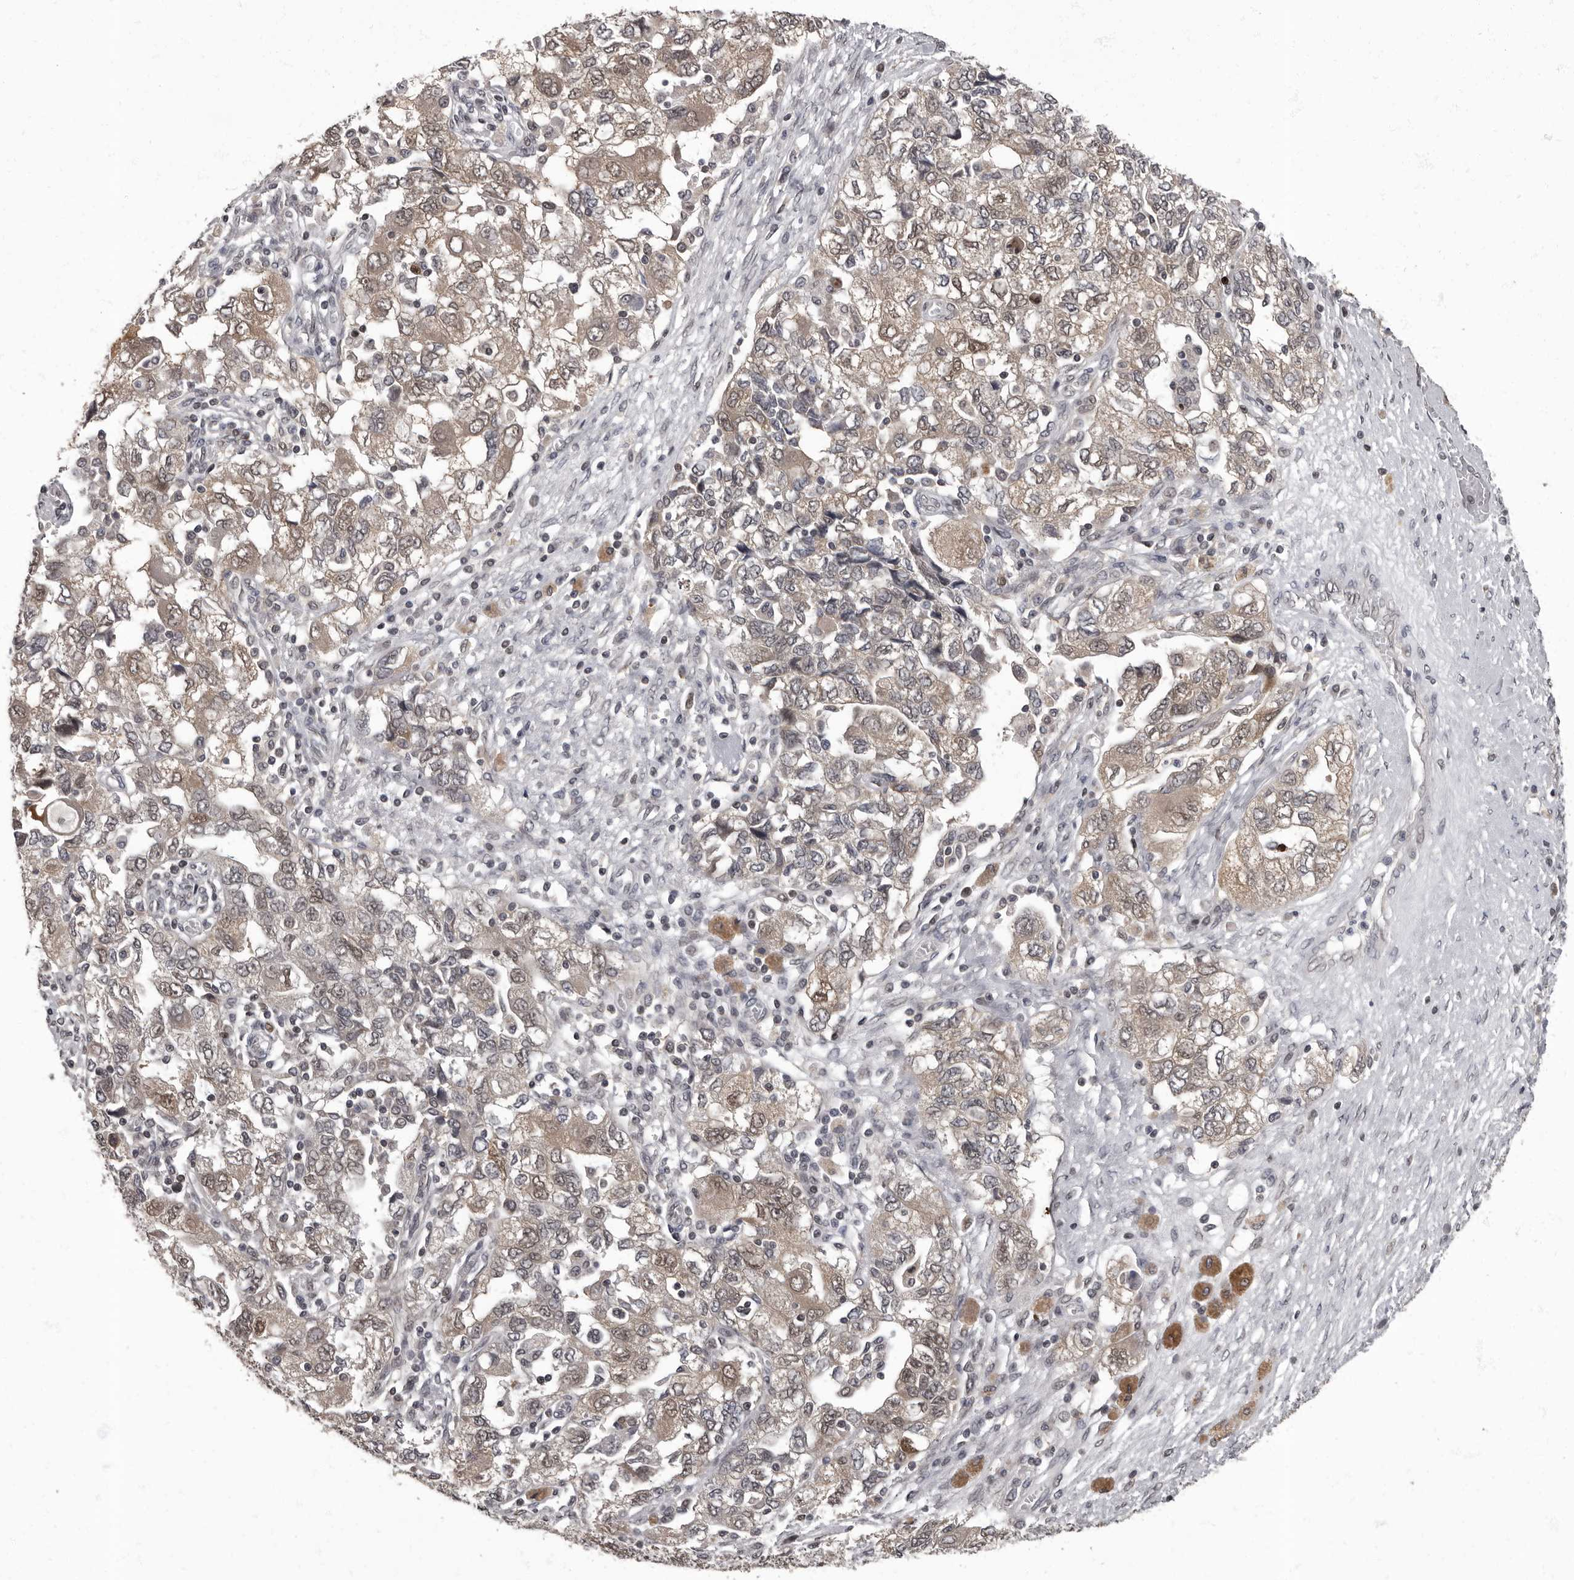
{"staining": {"intensity": "weak", "quantity": ">75%", "location": "cytoplasmic/membranous,nuclear"}, "tissue": "ovarian cancer", "cell_type": "Tumor cells", "image_type": "cancer", "snomed": [{"axis": "morphology", "description": "Carcinoma, NOS"}, {"axis": "morphology", "description": "Cystadenocarcinoma, serous, NOS"}, {"axis": "topography", "description": "Ovary"}], "caption": "Human ovarian cancer (carcinoma) stained for a protein (brown) shows weak cytoplasmic/membranous and nuclear positive expression in approximately >75% of tumor cells.", "gene": "C1orf50", "patient": {"sex": "female", "age": 69}}